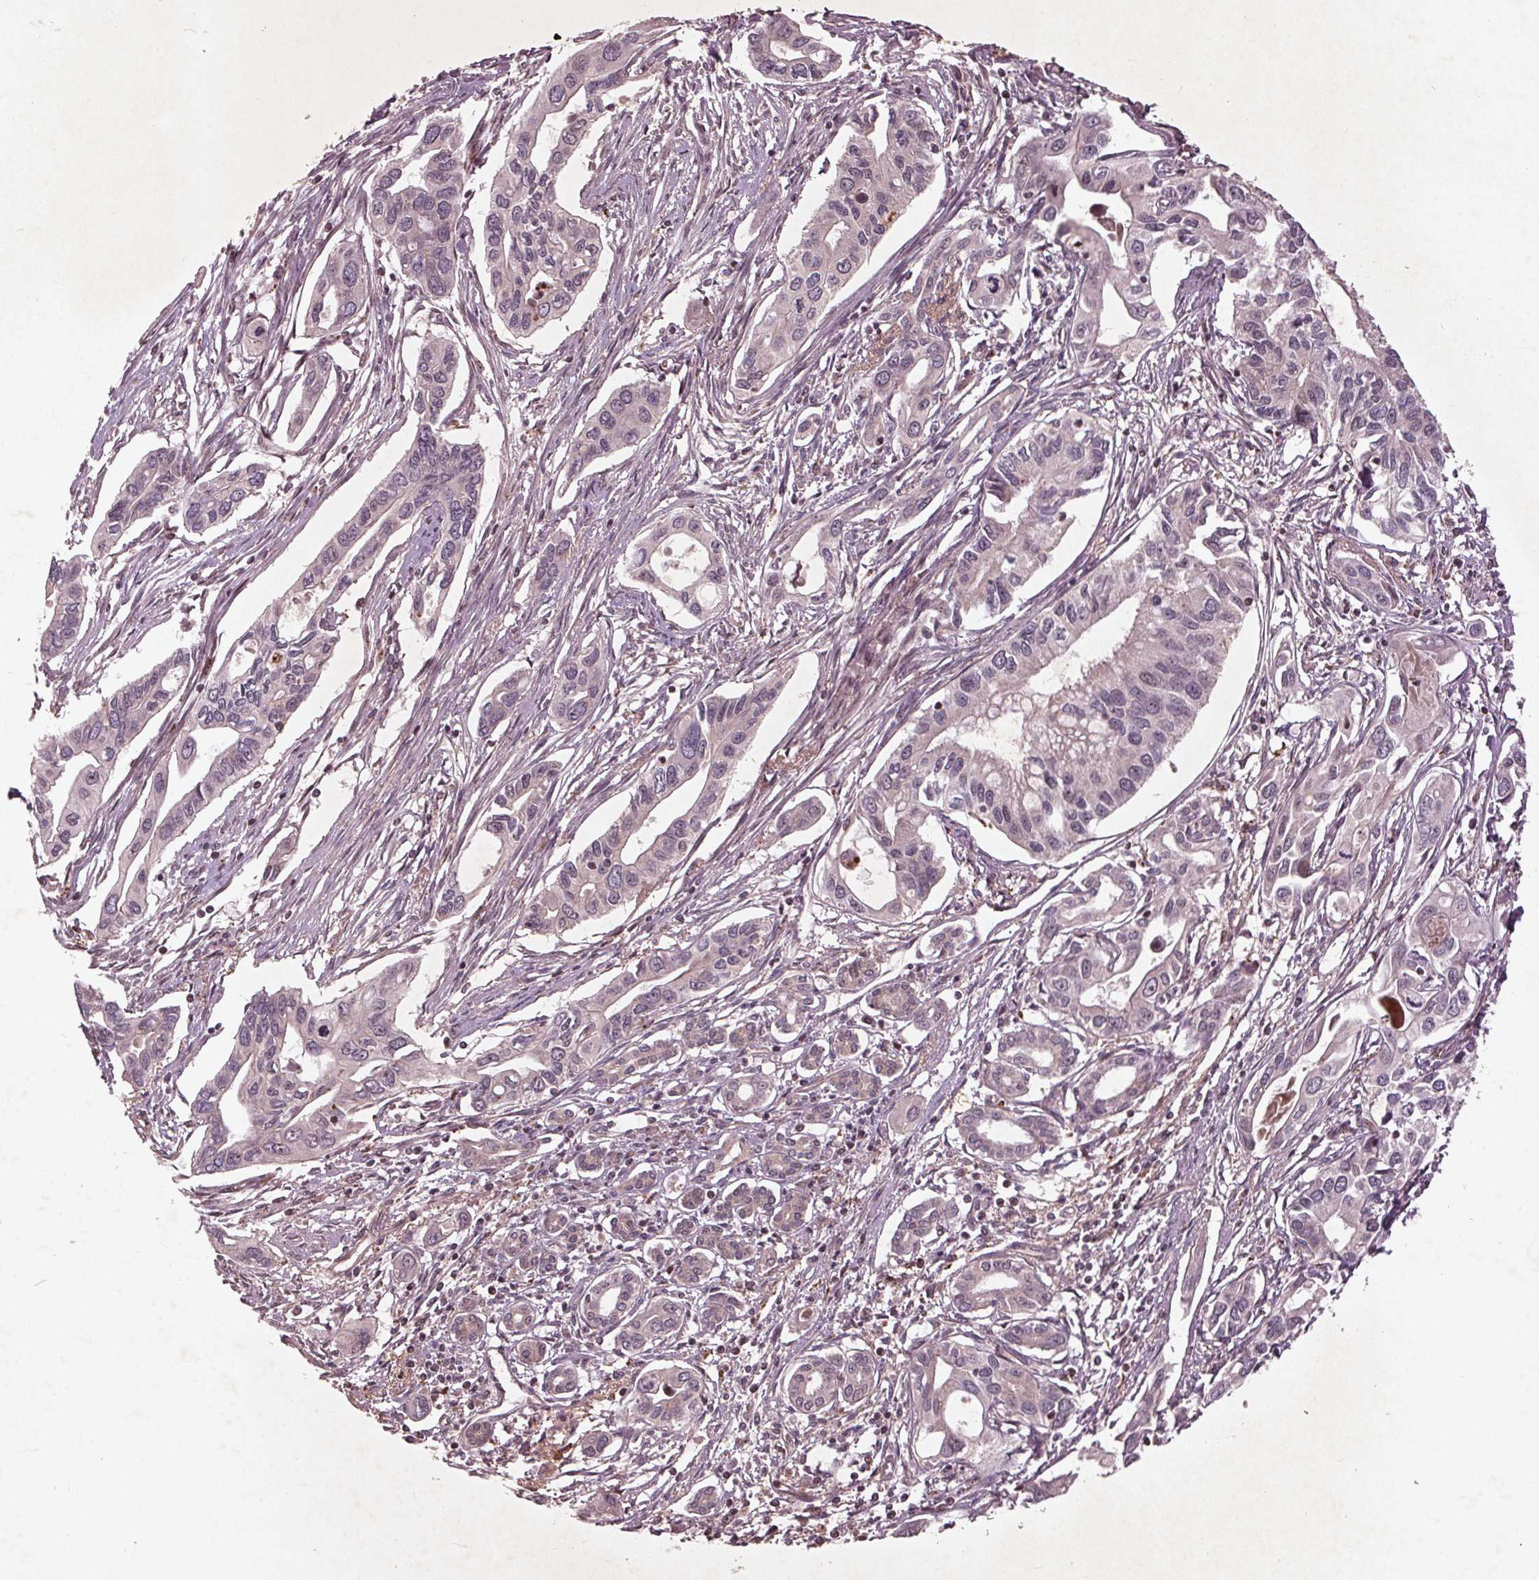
{"staining": {"intensity": "negative", "quantity": "none", "location": "none"}, "tissue": "pancreatic cancer", "cell_type": "Tumor cells", "image_type": "cancer", "snomed": [{"axis": "morphology", "description": "Adenocarcinoma, NOS"}, {"axis": "topography", "description": "Pancreas"}], "caption": "An immunohistochemistry histopathology image of pancreatic adenocarcinoma is shown. There is no staining in tumor cells of pancreatic adenocarcinoma.", "gene": "CDKL4", "patient": {"sex": "male", "age": 60}}